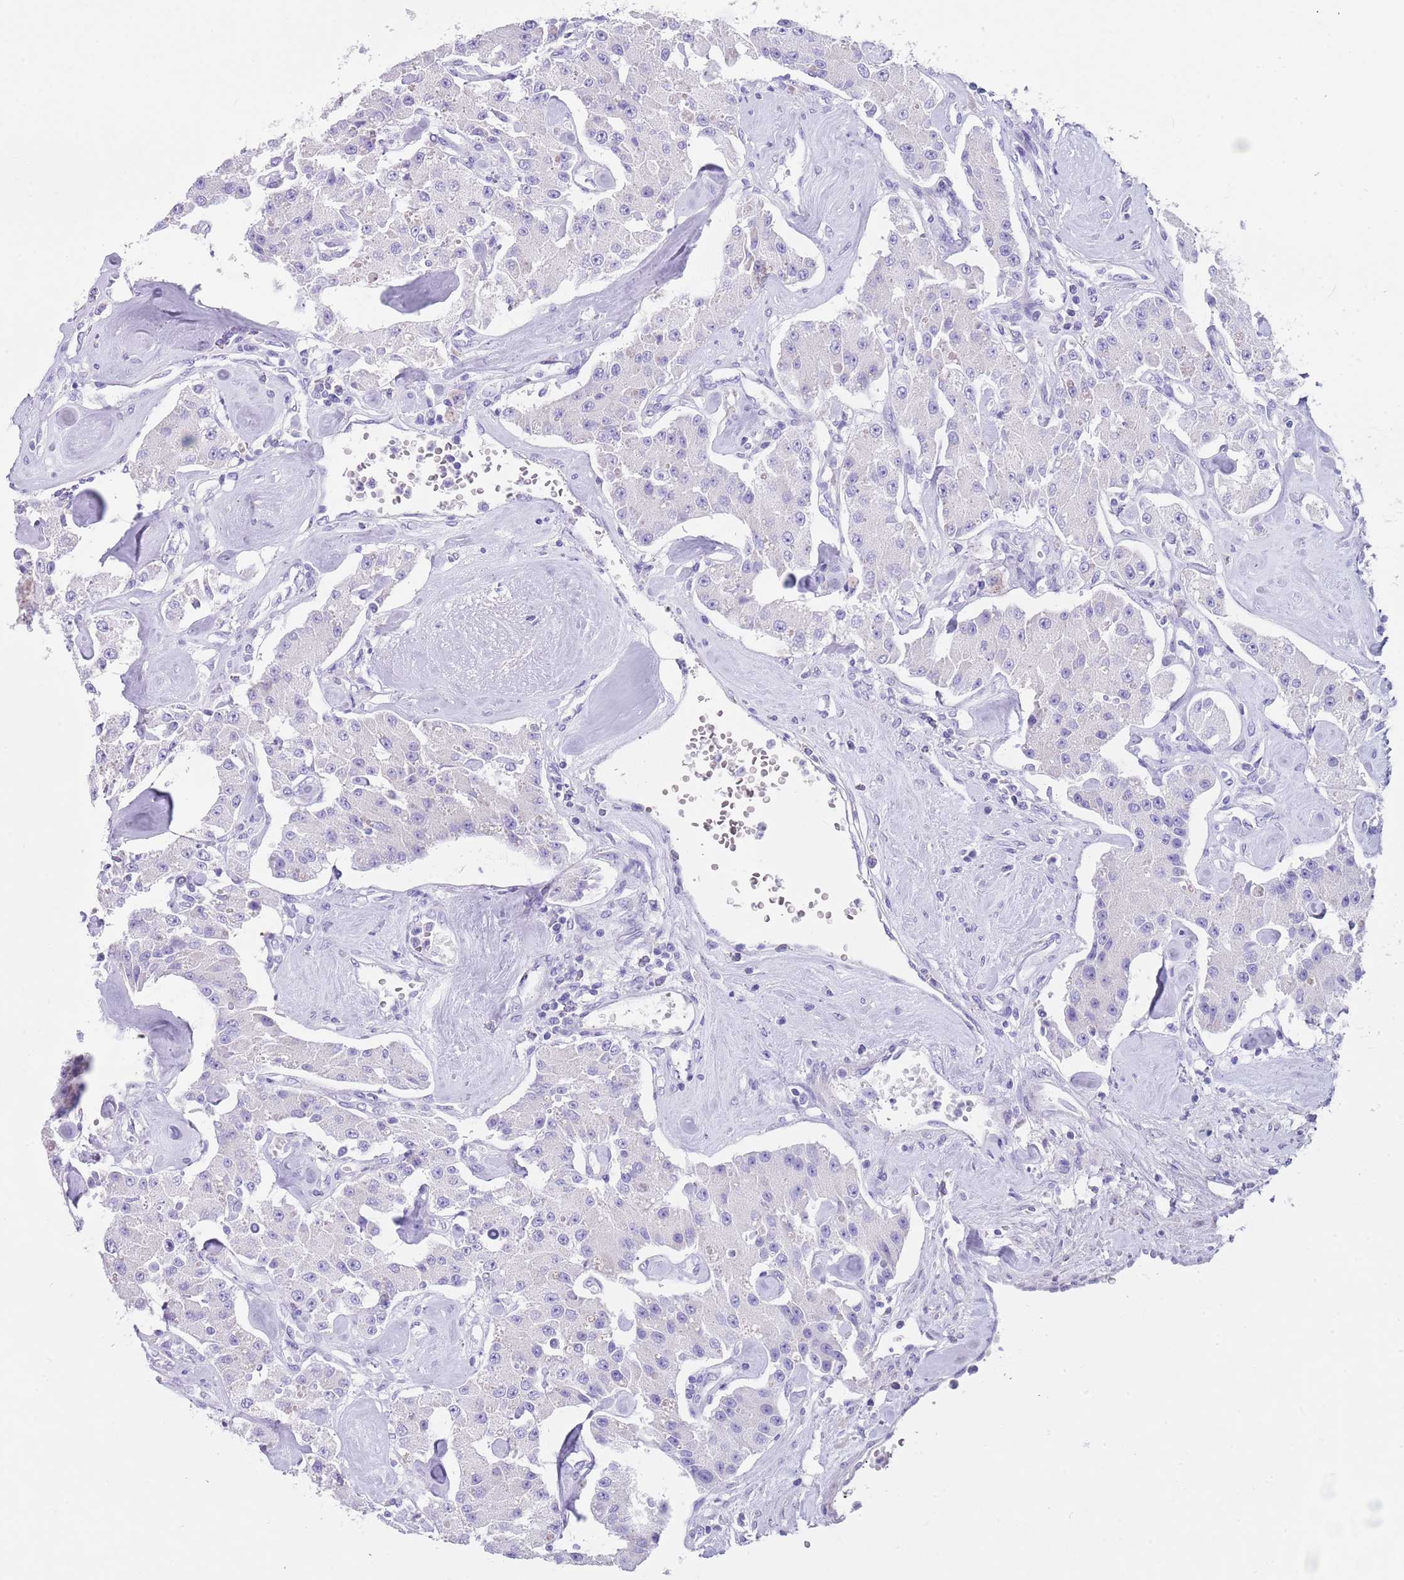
{"staining": {"intensity": "negative", "quantity": "none", "location": "none"}, "tissue": "carcinoid", "cell_type": "Tumor cells", "image_type": "cancer", "snomed": [{"axis": "morphology", "description": "Carcinoid, malignant, NOS"}, {"axis": "topography", "description": "Pancreas"}], "caption": "This is an immunohistochemistry photomicrograph of human carcinoid. There is no staining in tumor cells.", "gene": "CPXM2", "patient": {"sex": "male", "age": 41}}